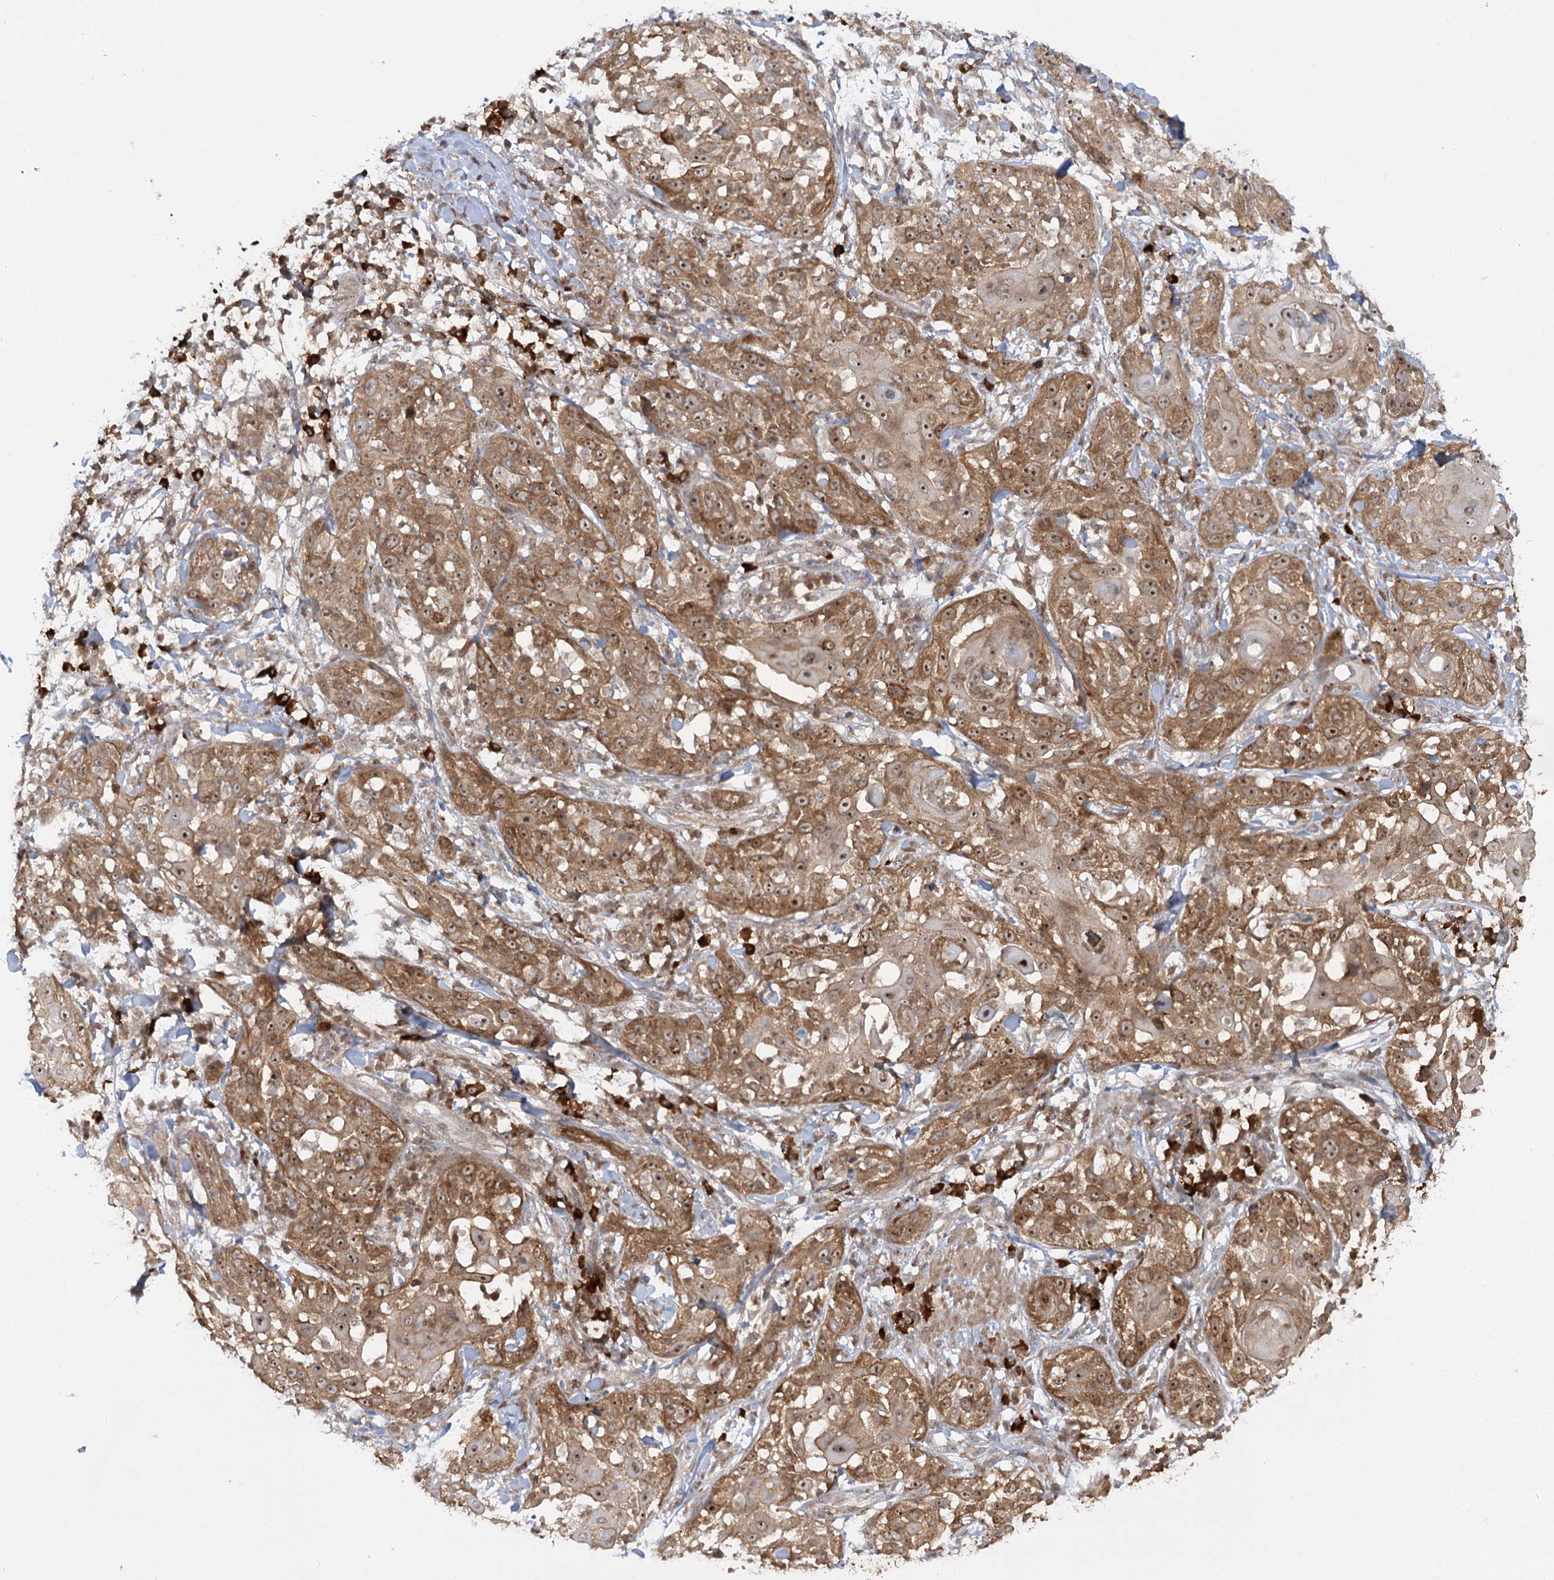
{"staining": {"intensity": "moderate", "quantity": ">75%", "location": "cytoplasmic/membranous,nuclear"}, "tissue": "skin cancer", "cell_type": "Tumor cells", "image_type": "cancer", "snomed": [{"axis": "morphology", "description": "Squamous cell carcinoma, NOS"}, {"axis": "topography", "description": "Skin"}], "caption": "The micrograph shows immunohistochemical staining of skin cancer. There is moderate cytoplasmic/membranous and nuclear expression is identified in approximately >75% of tumor cells.", "gene": "SYTL1", "patient": {"sex": "female", "age": 44}}